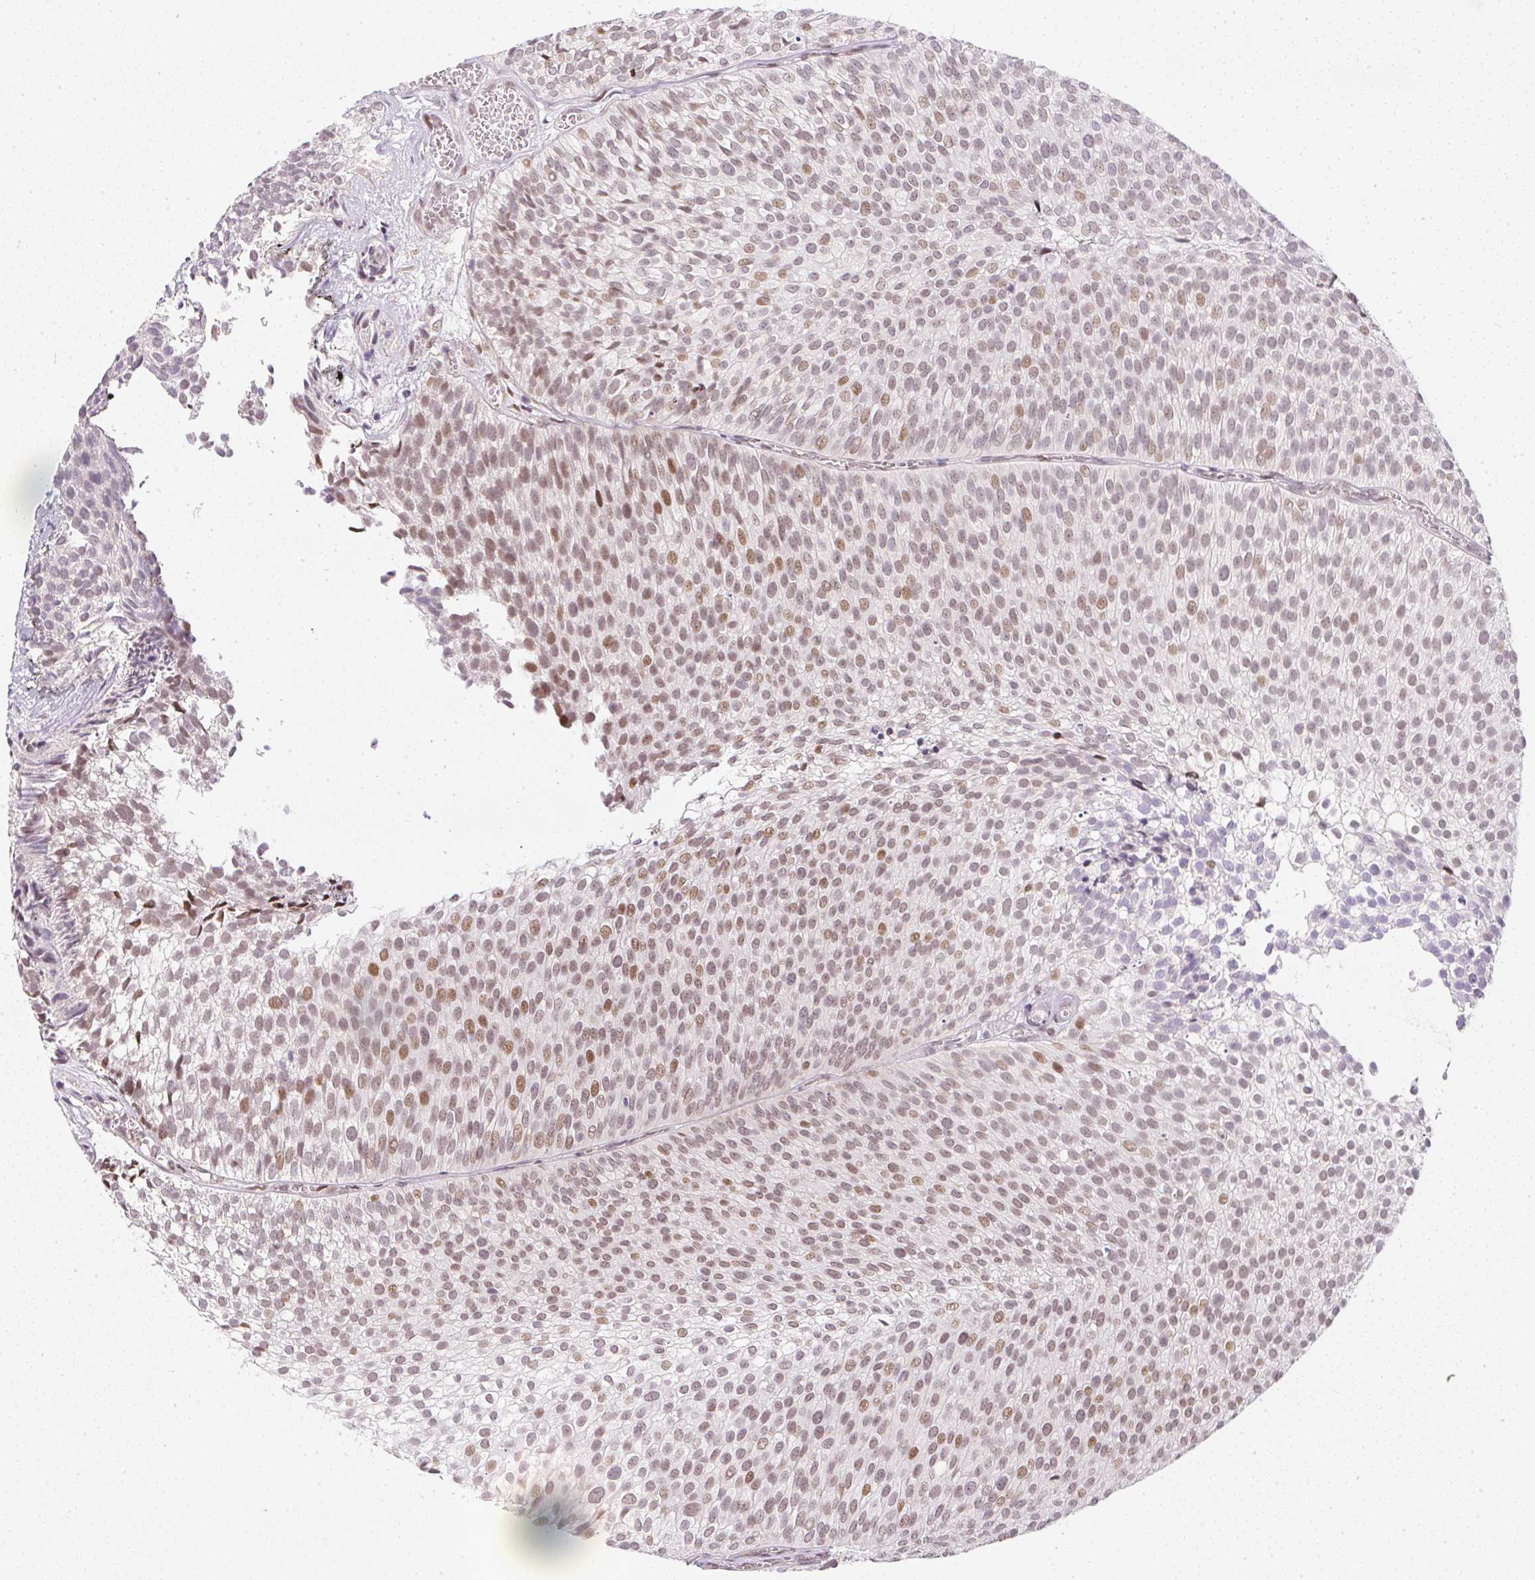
{"staining": {"intensity": "moderate", "quantity": ">75%", "location": "nuclear"}, "tissue": "urothelial cancer", "cell_type": "Tumor cells", "image_type": "cancer", "snomed": [{"axis": "morphology", "description": "Urothelial carcinoma, Low grade"}, {"axis": "topography", "description": "Urinary bladder"}], "caption": "Tumor cells show medium levels of moderate nuclear positivity in approximately >75% of cells in urothelial carcinoma (low-grade). The staining was performed using DAB (3,3'-diaminobenzidine) to visualize the protein expression in brown, while the nuclei were stained in blue with hematoxylin (Magnification: 20x).", "gene": "DPPA4", "patient": {"sex": "male", "age": 91}}